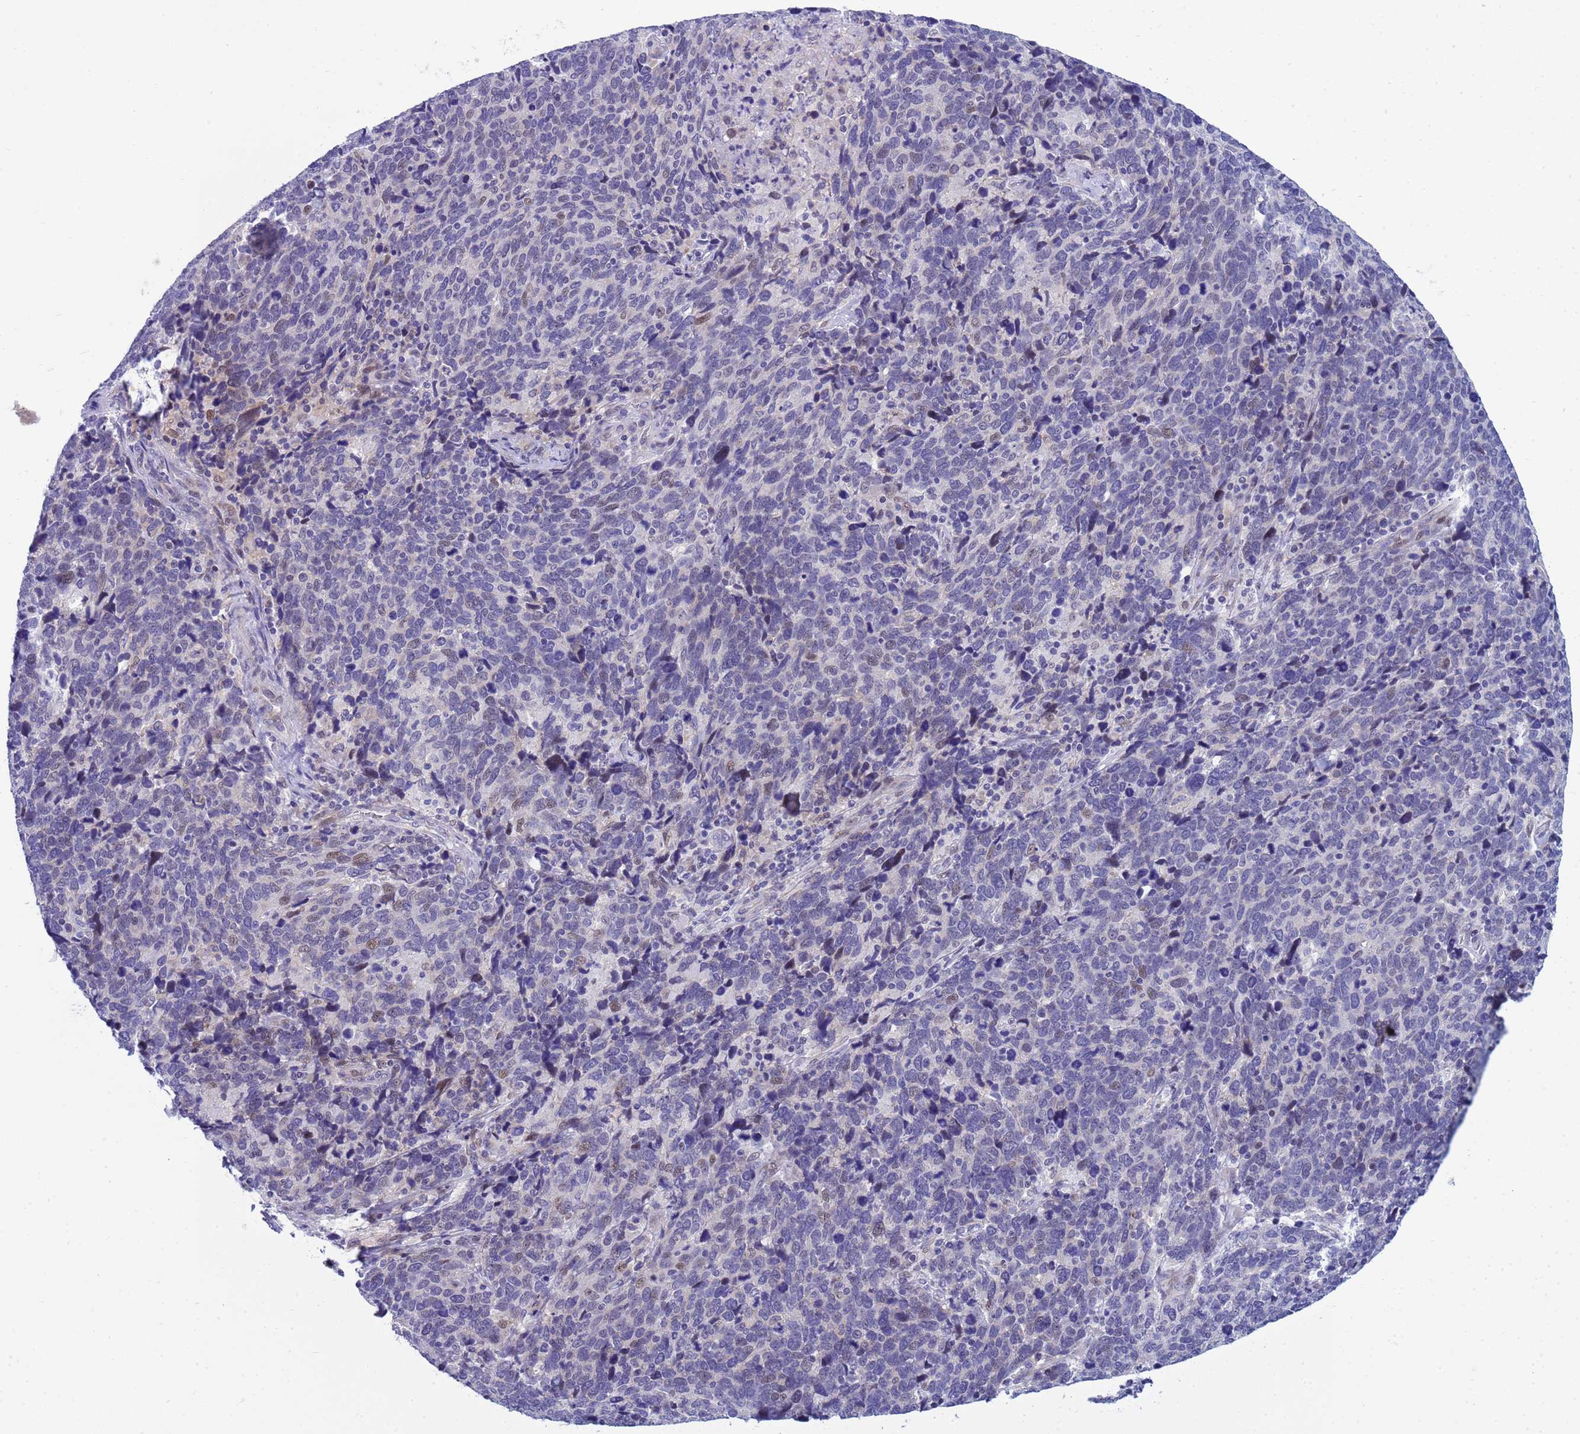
{"staining": {"intensity": "moderate", "quantity": "<25%", "location": "nuclear"}, "tissue": "cervical cancer", "cell_type": "Tumor cells", "image_type": "cancer", "snomed": [{"axis": "morphology", "description": "Squamous cell carcinoma, NOS"}, {"axis": "topography", "description": "Cervix"}], "caption": "An image of human cervical squamous cell carcinoma stained for a protein shows moderate nuclear brown staining in tumor cells.", "gene": "LRATD1", "patient": {"sex": "female", "age": 41}}